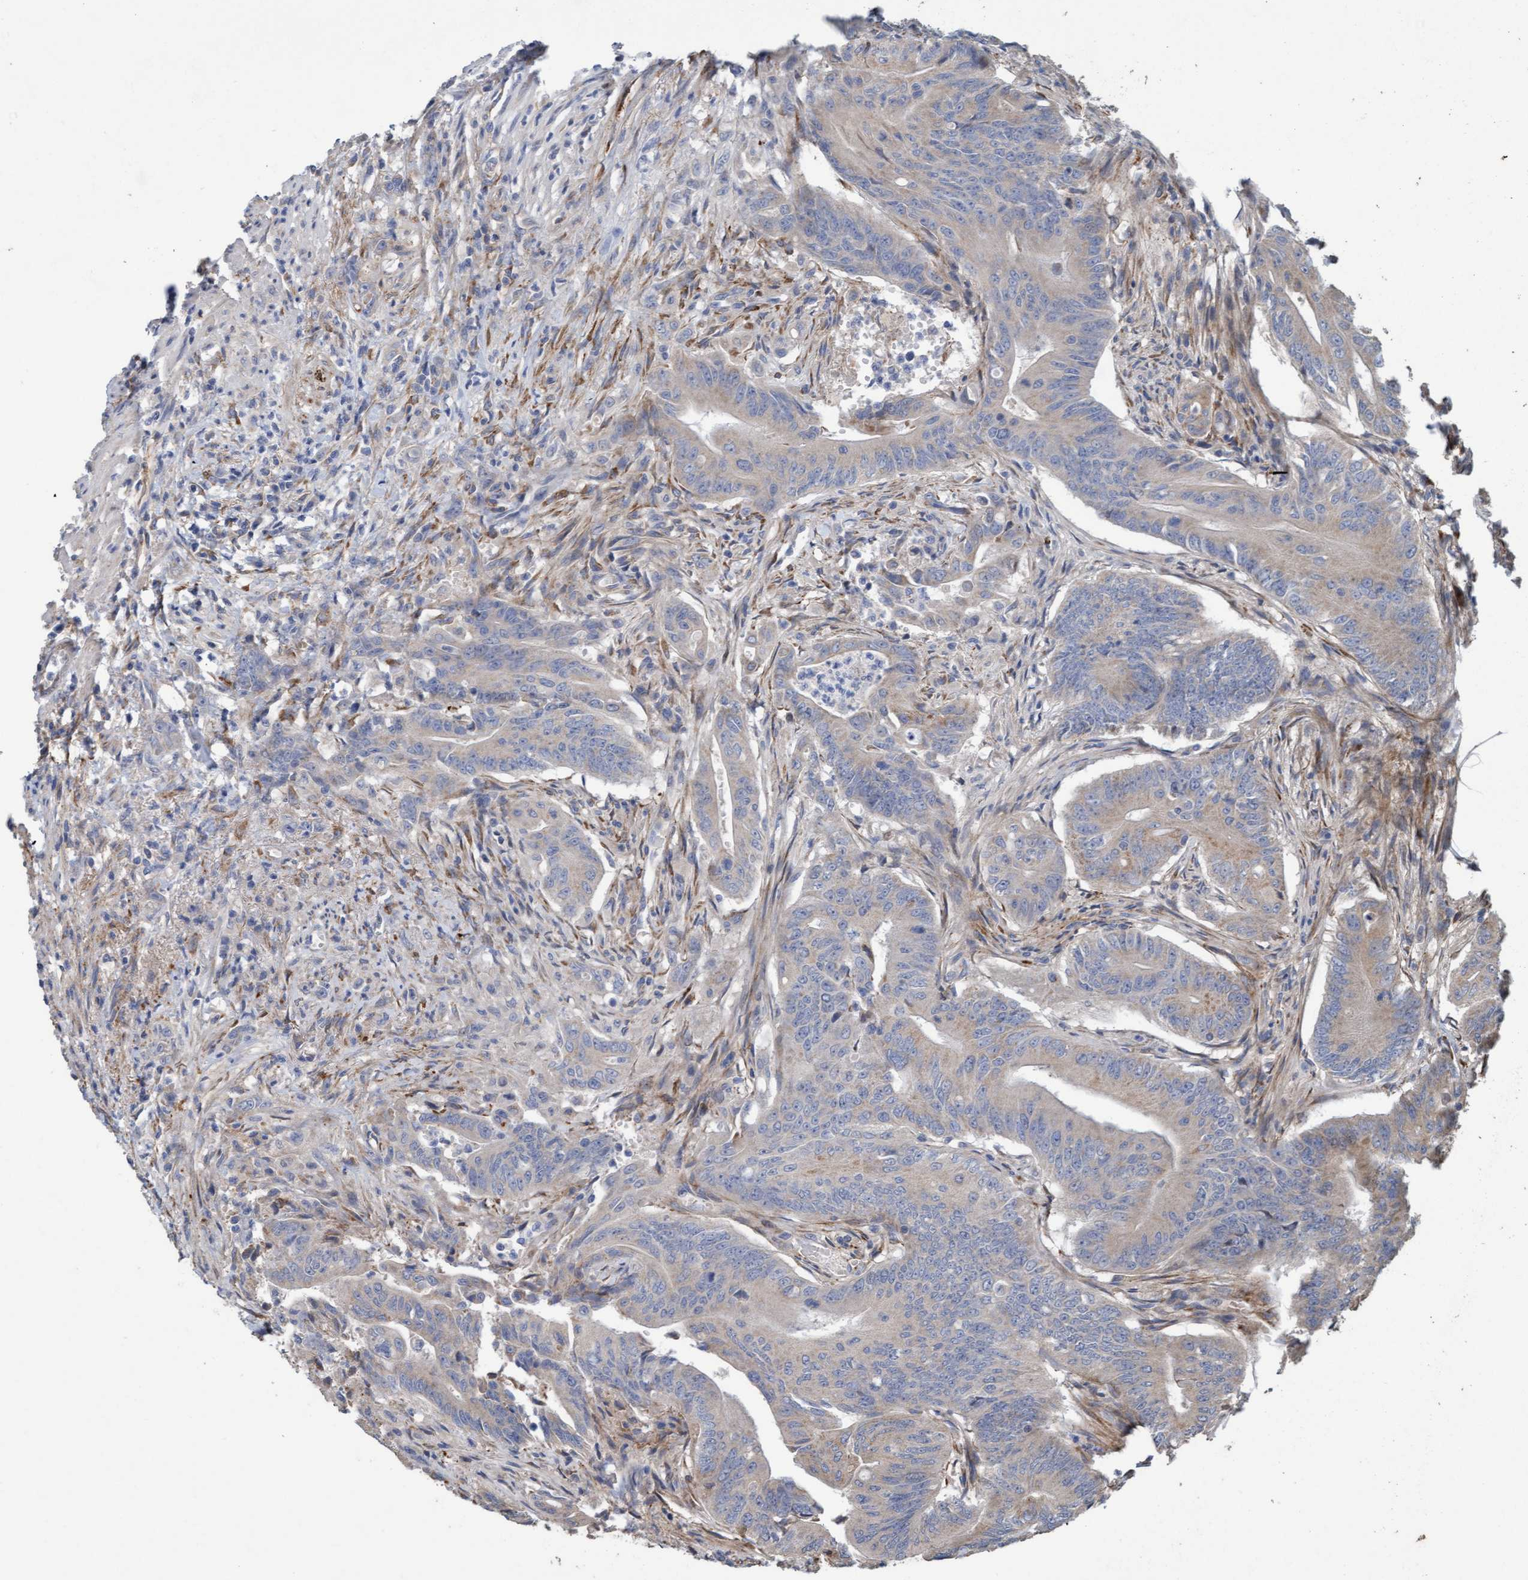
{"staining": {"intensity": "weak", "quantity": "<25%", "location": "cytoplasmic/membranous"}, "tissue": "colorectal cancer", "cell_type": "Tumor cells", "image_type": "cancer", "snomed": [{"axis": "morphology", "description": "Adenoma, NOS"}, {"axis": "morphology", "description": "Adenocarcinoma, NOS"}, {"axis": "topography", "description": "Colon"}], "caption": "Colorectal cancer stained for a protein using immunohistochemistry shows no positivity tumor cells.", "gene": "DDHD2", "patient": {"sex": "male", "age": 79}}